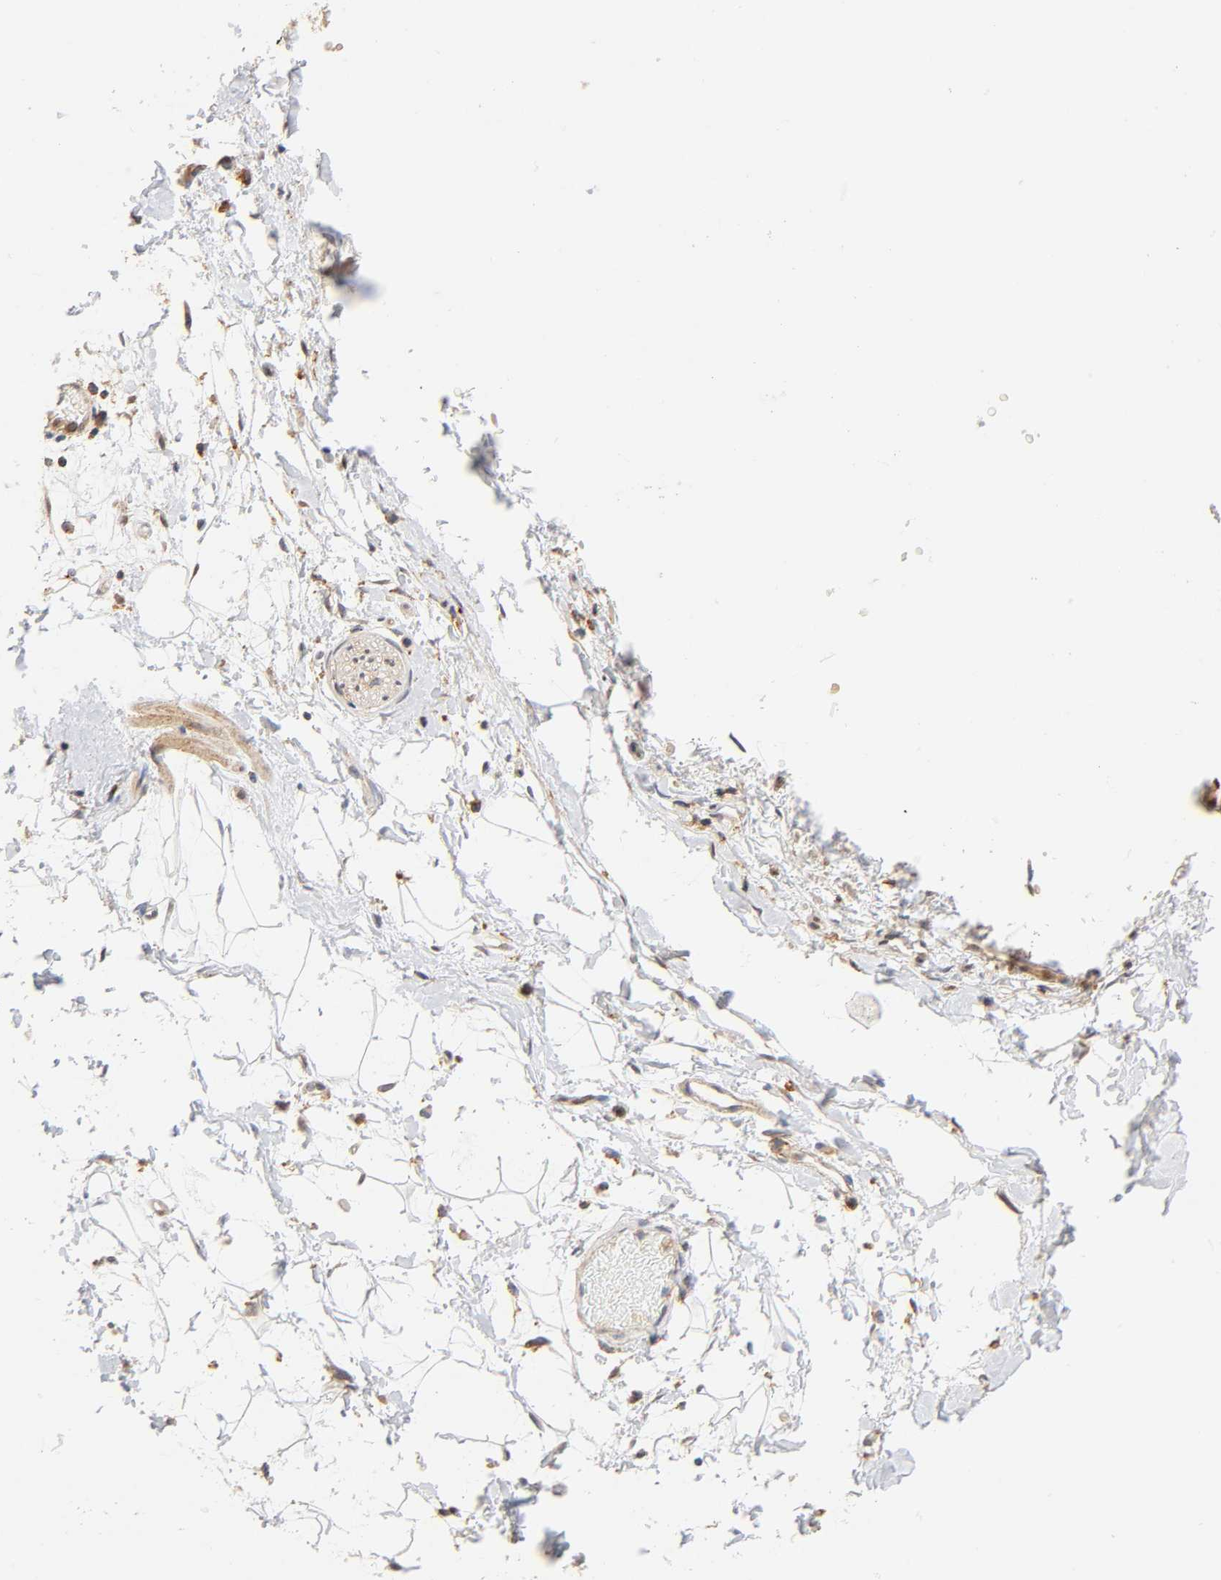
{"staining": {"intensity": "negative", "quantity": "none", "location": "none"}, "tissue": "adipose tissue", "cell_type": "Adipocytes", "image_type": "normal", "snomed": [{"axis": "morphology", "description": "Normal tissue, NOS"}, {"axis": "topography", "description": "Soft tissue"}], "caption": "The immunohistochemistry micrograph has no significant positivity in adipocytes of adipose tissue.", "gene": "ANXA7", "patient": {"sex": "male", "age": 72}}